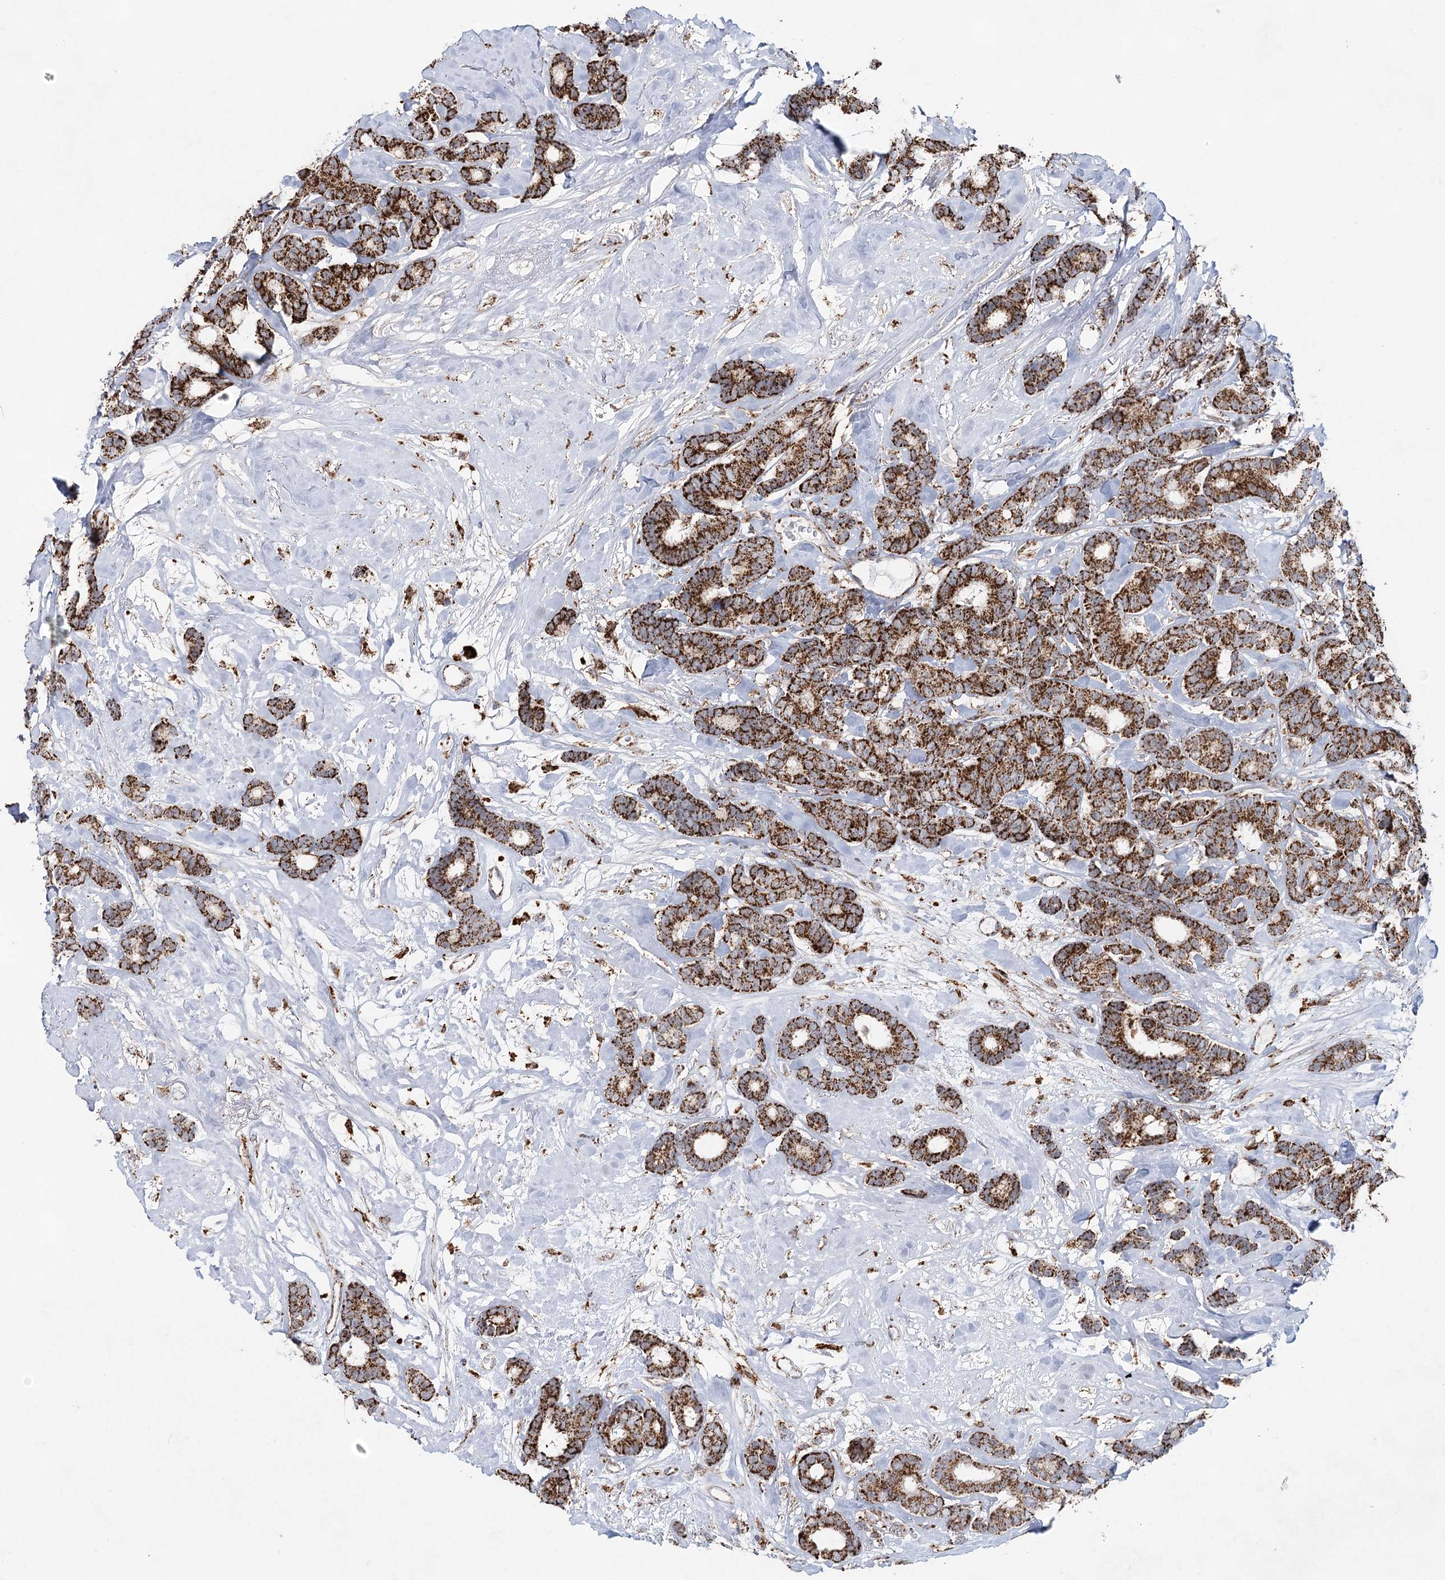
{"staining": {"intensity": "strong", "quantity": ">75%", "location": "cytoplasmic/membranous"}, "tissue": "breast cancer", "cell_type": "Tumor cells", "image_type": "cancer", "snomed": [{"axis": "morphology", "description": "Duct carcinoma"}, {"axis": "topography", "description": "Breast"}], "caption": "DAB (3,3'-diaminobenzidine) immunohistochemical staining of human infiltrating ductal carcinoma (breast) exhibits strong cytoplasmic/membranous protein staining in about >75% of tumor cells. The protein of interest is stained brown, and the nuclei are stained in blue (DAB (3,3'-diaminobenzidine) IHC with brightfield microscopy, high magnification).", "gene": "CWF19L1", "patient": {"sex": "female", "age": 87}}